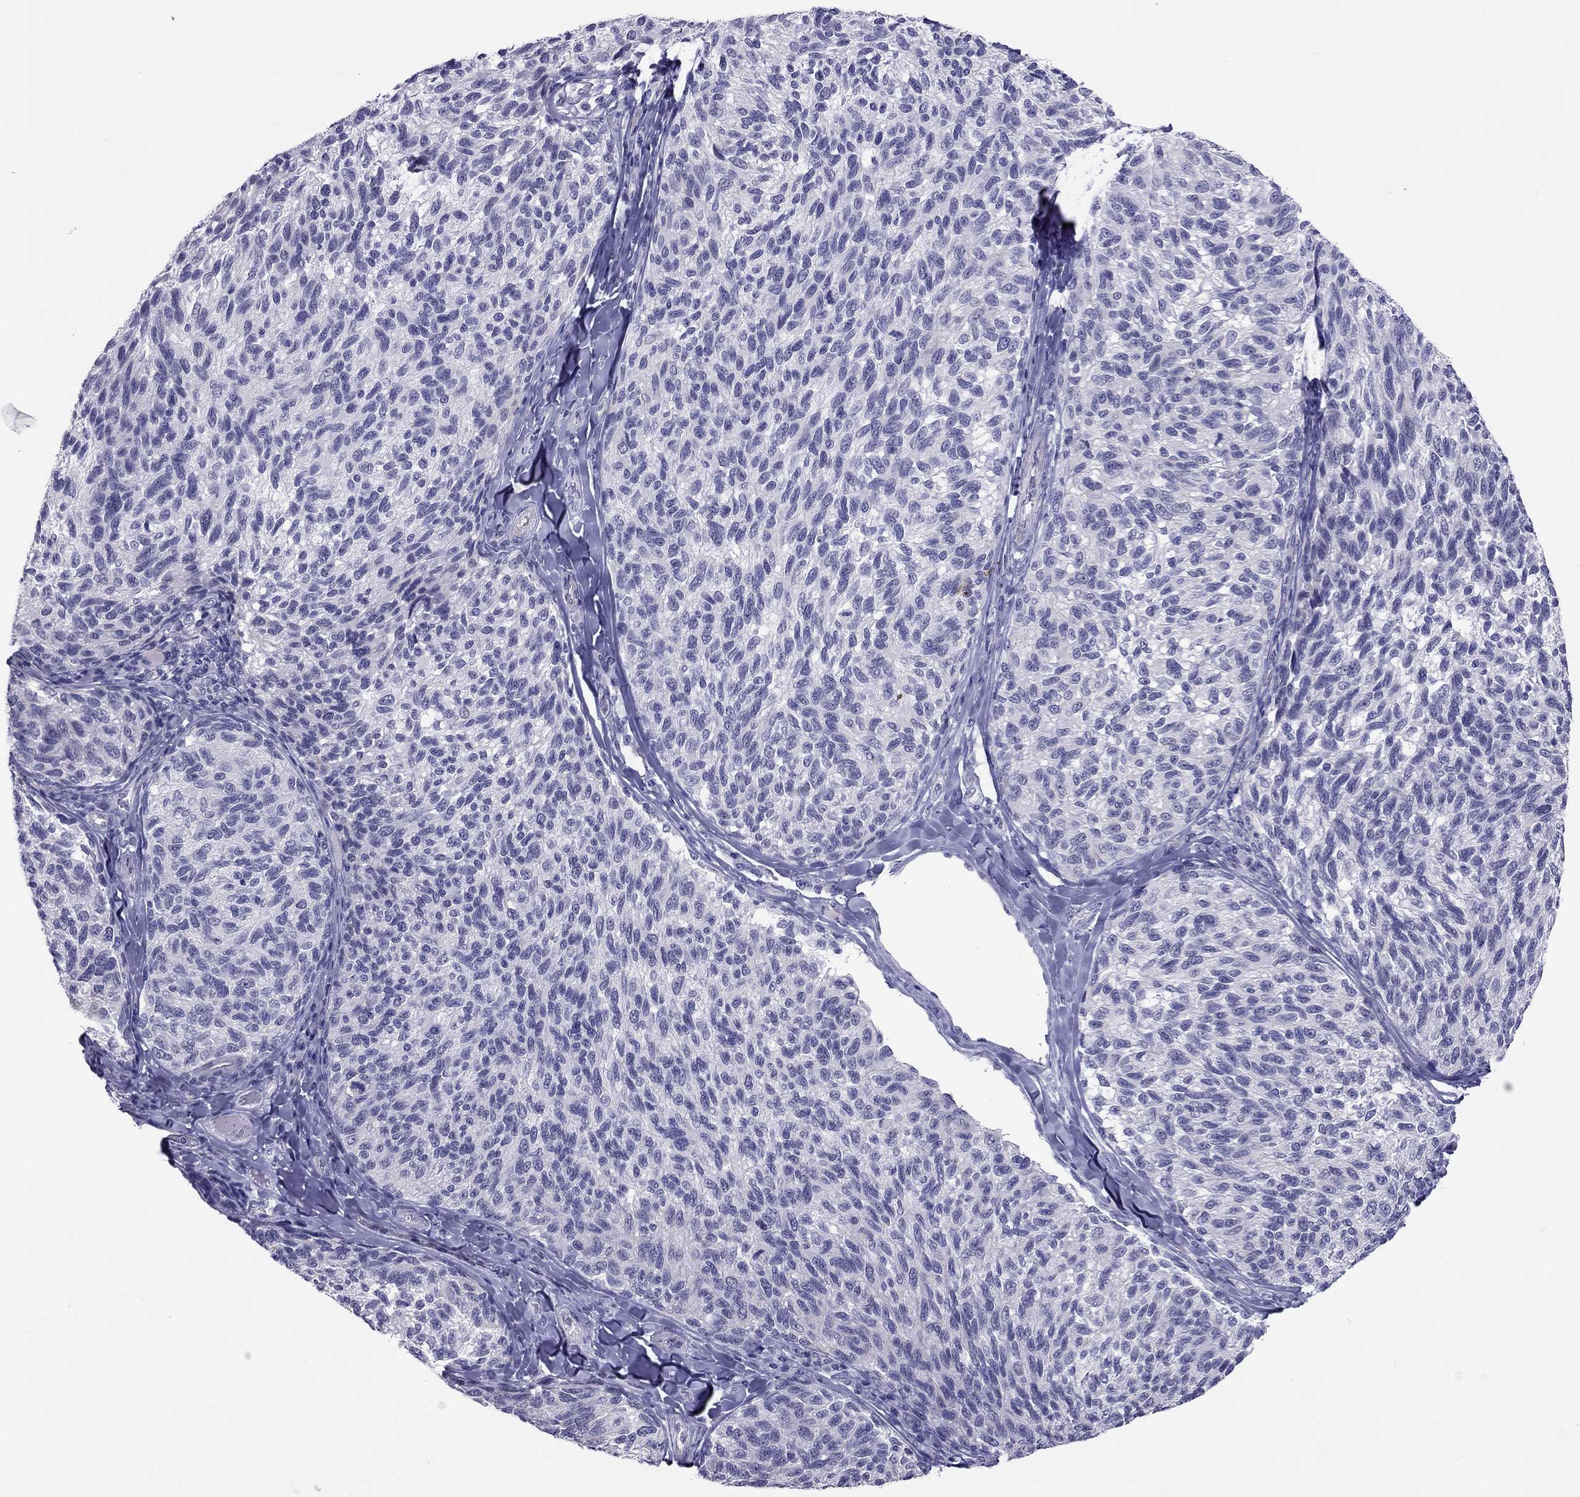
{"staining": {"intensity": "negative", "quantity": "none", "location": "none"}, "tissue": "melanoma", "cell_type": "Tumor cells", "image_type": "cancer", "snomed": [{"axis": "morphology", "description": "Malignant melanoma, NOS"}, {"axis": "topography", "description": "Skin"}], "caption": "A histopathology image of human melanoma is negative for staining in tumor cells. The staining is performed using DAB (3,3'-diaminobenzidine) brown chromogen with nuclei counter-stained in using hematoxylin.", "gene": "CROCC2", "patient": {"sex": "female", "age": 73}}